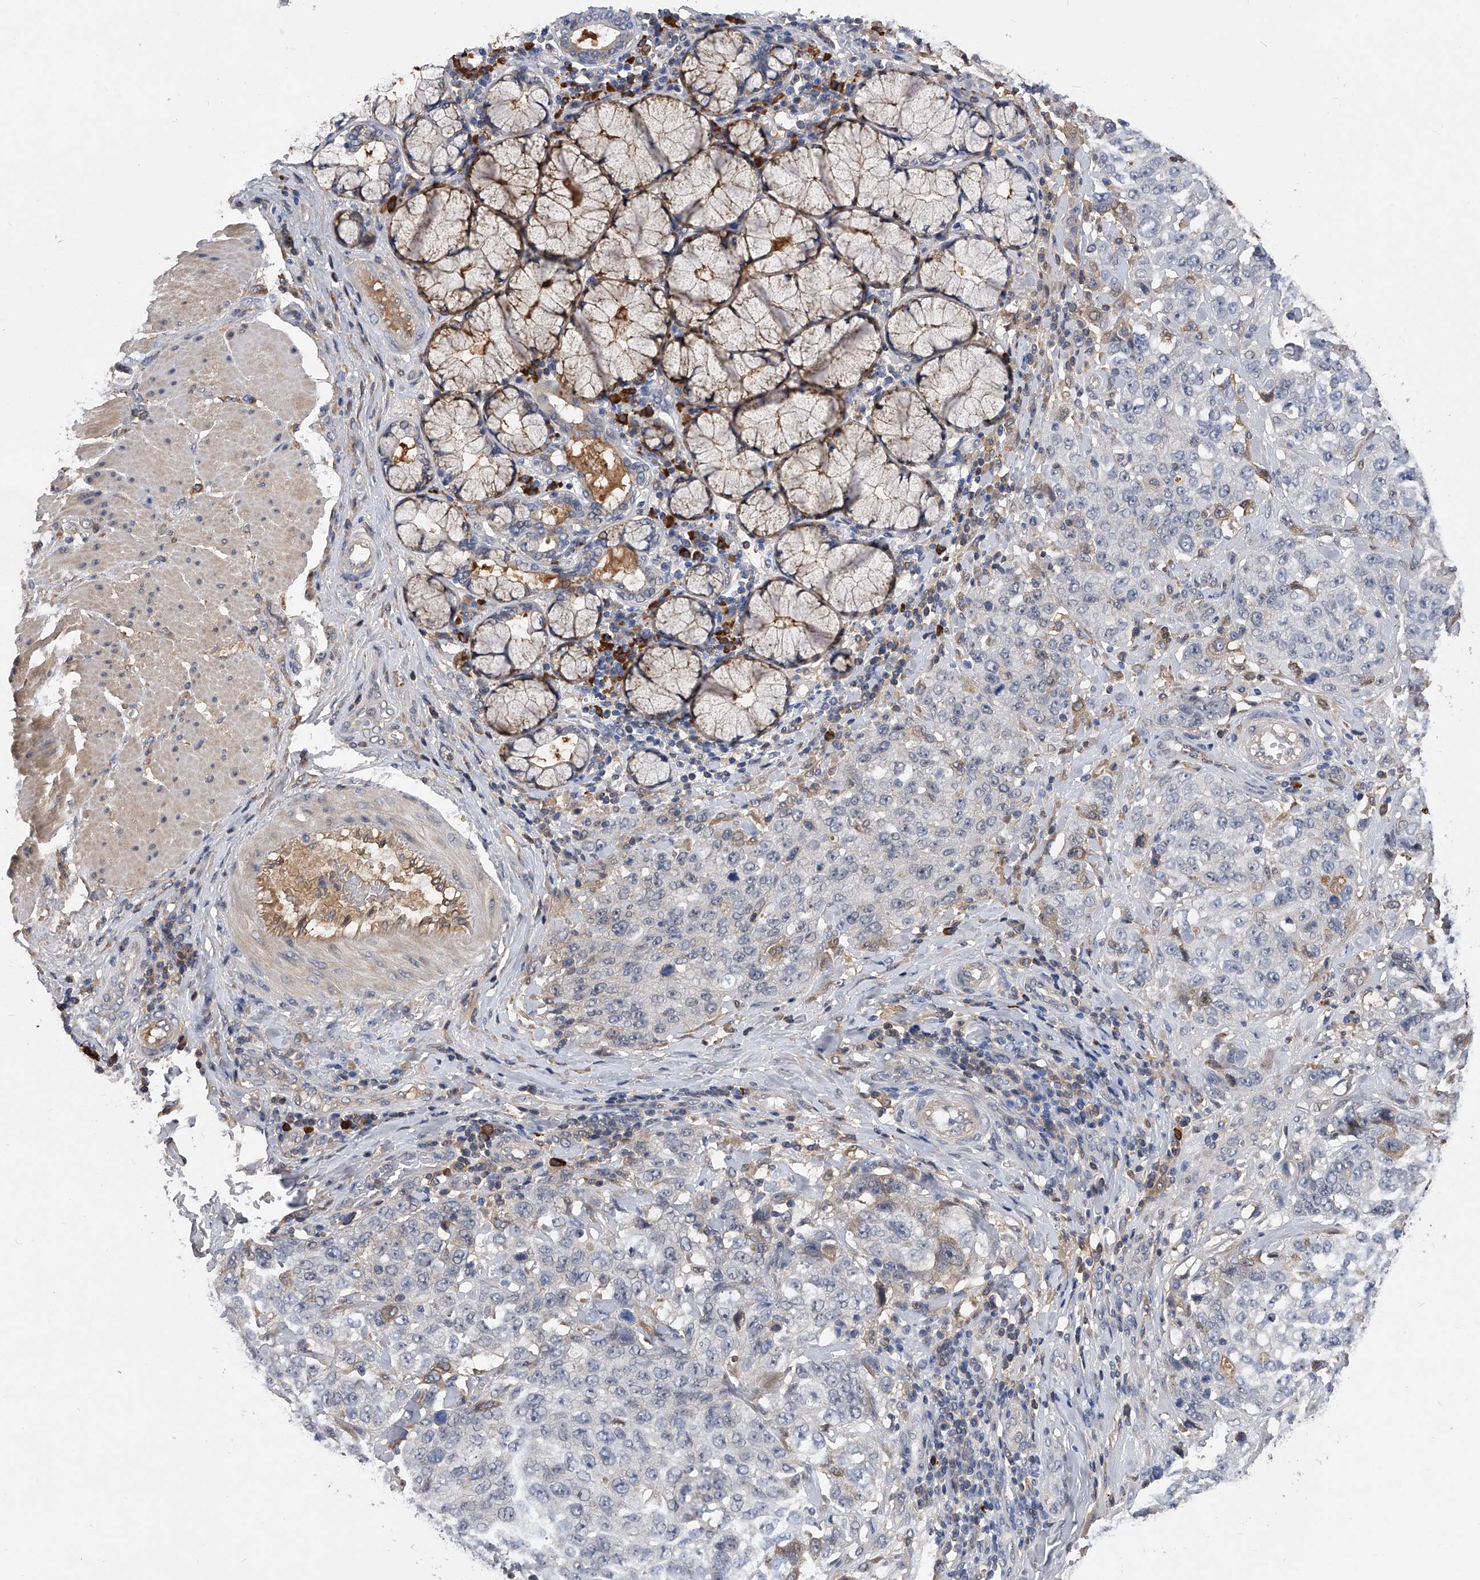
{"staining": {"intensity": "negative", "quantity": "none", "location": "none"}, "tissue": "stomach cancer", "cell_type": "Tumor cells", "image_type": "cancer", "snomed": [{"axis": "morphology", "description": "Adenocarcinoma, NOS"}, {"axis": "topography", "description": "Stomach"}], "caption": "IHC histopathology image of neoplastic tissue: human stomach cancer (adenocarcinoma) stained with DAB demonstrates no significant protein staining in tumor cells.", "gene": "ZNF25", "patient": {"sex": "male", "age": 48}}